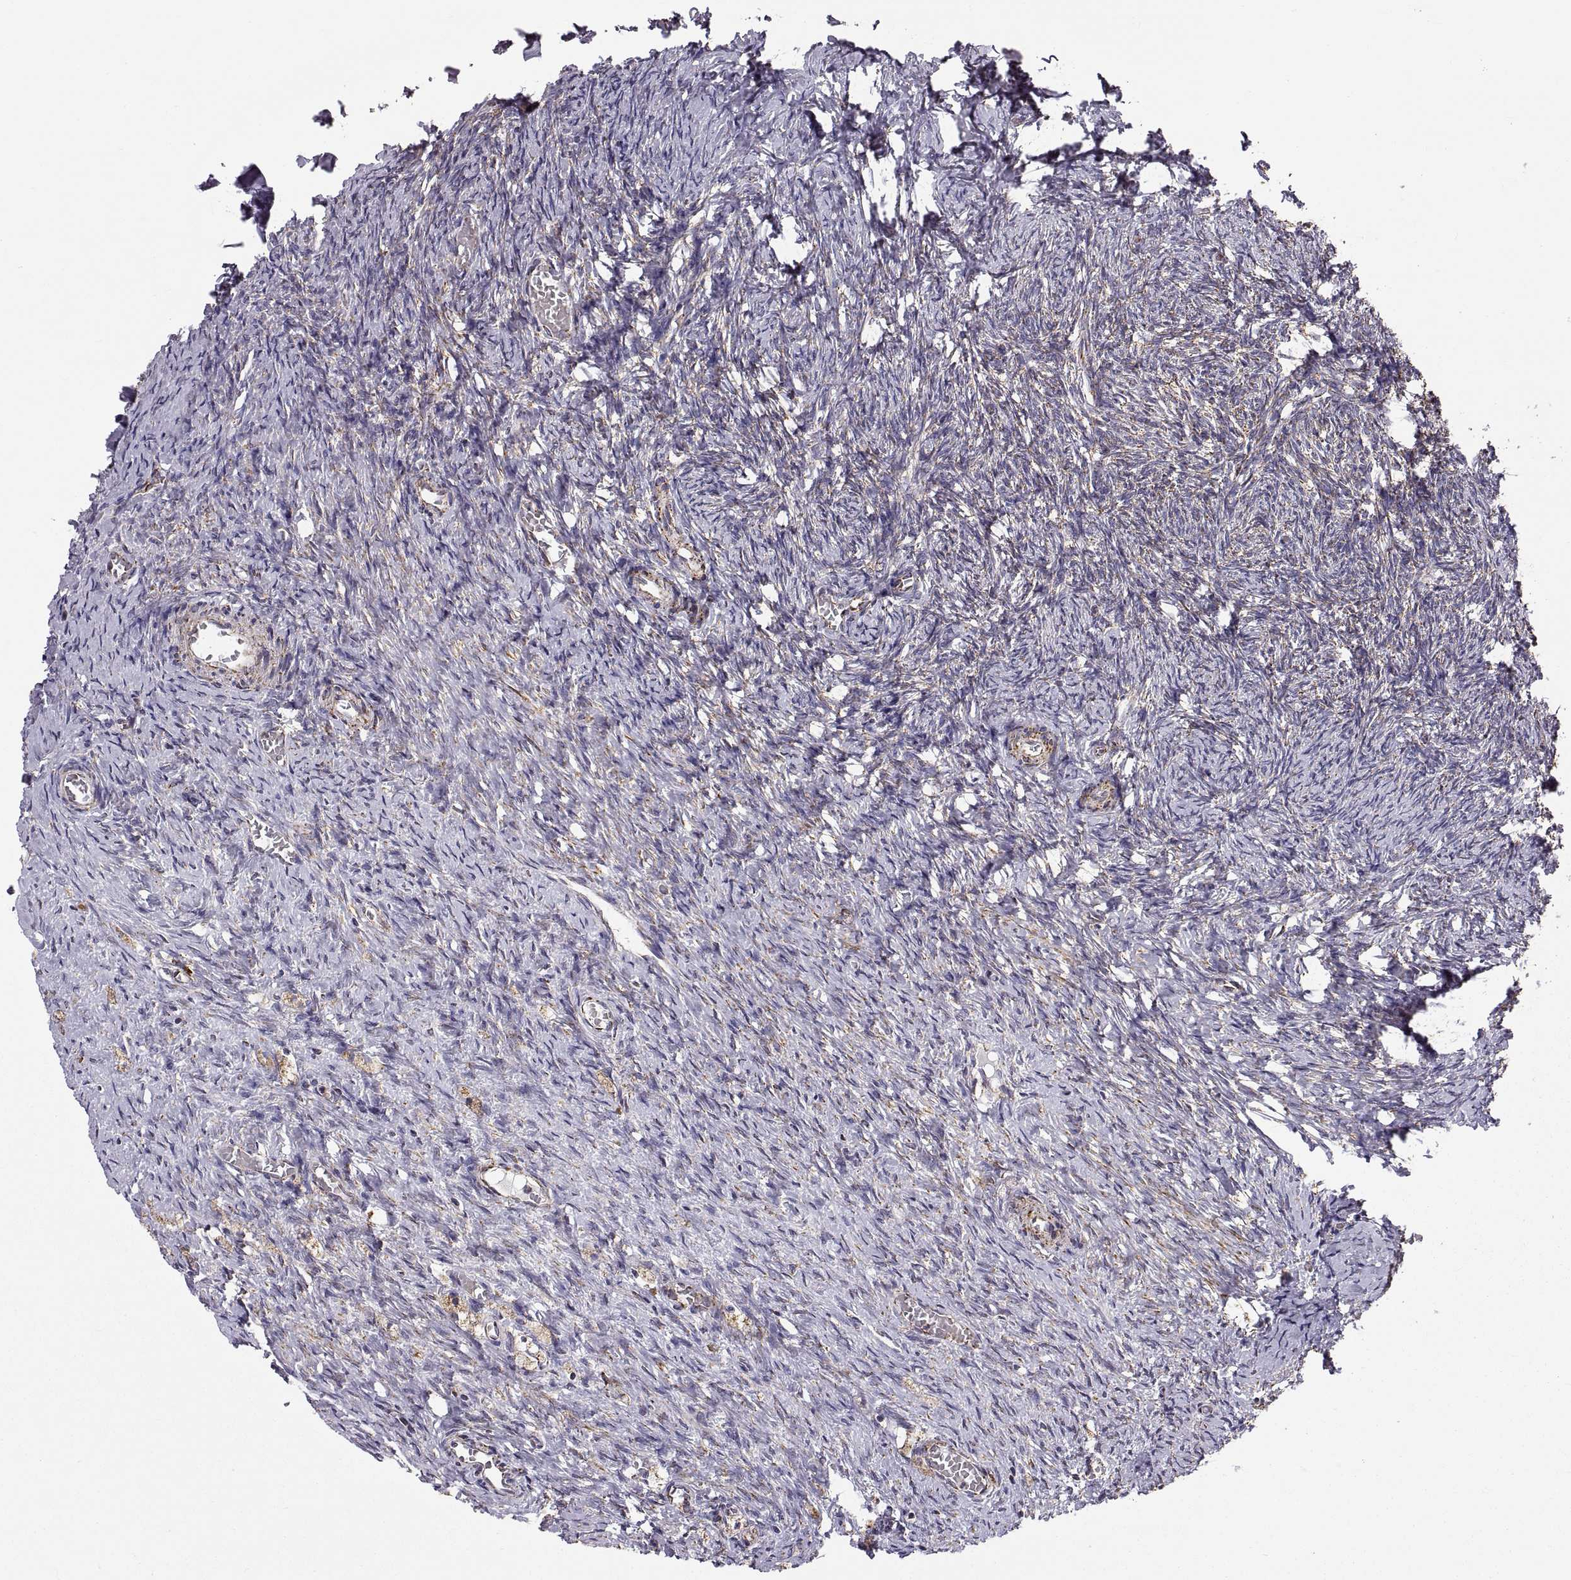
{"staining": {"intensity": "weak", "quantity": "<25%", "location": "cytoplasmic/membranous"}, "tissue": "ovary", "cell_type": "Ovarian stroma cells", "image_type": "normal", "snomed": [{"axis": "morphology", "description": "Normal tissue, NOS"}, {"axis": "topography", "description": "Ovary"}], "caption": "Protein analysis of normal ovary shows no significant staining in ovarian stroma cells. The staining is performed using DAB (3,3'-diaminobenzidine) brown chromogen with nuclei counter-stained in using hematoxylin.", "gene": "ARSD", "patient": {"sex": "female", "age": 39}}